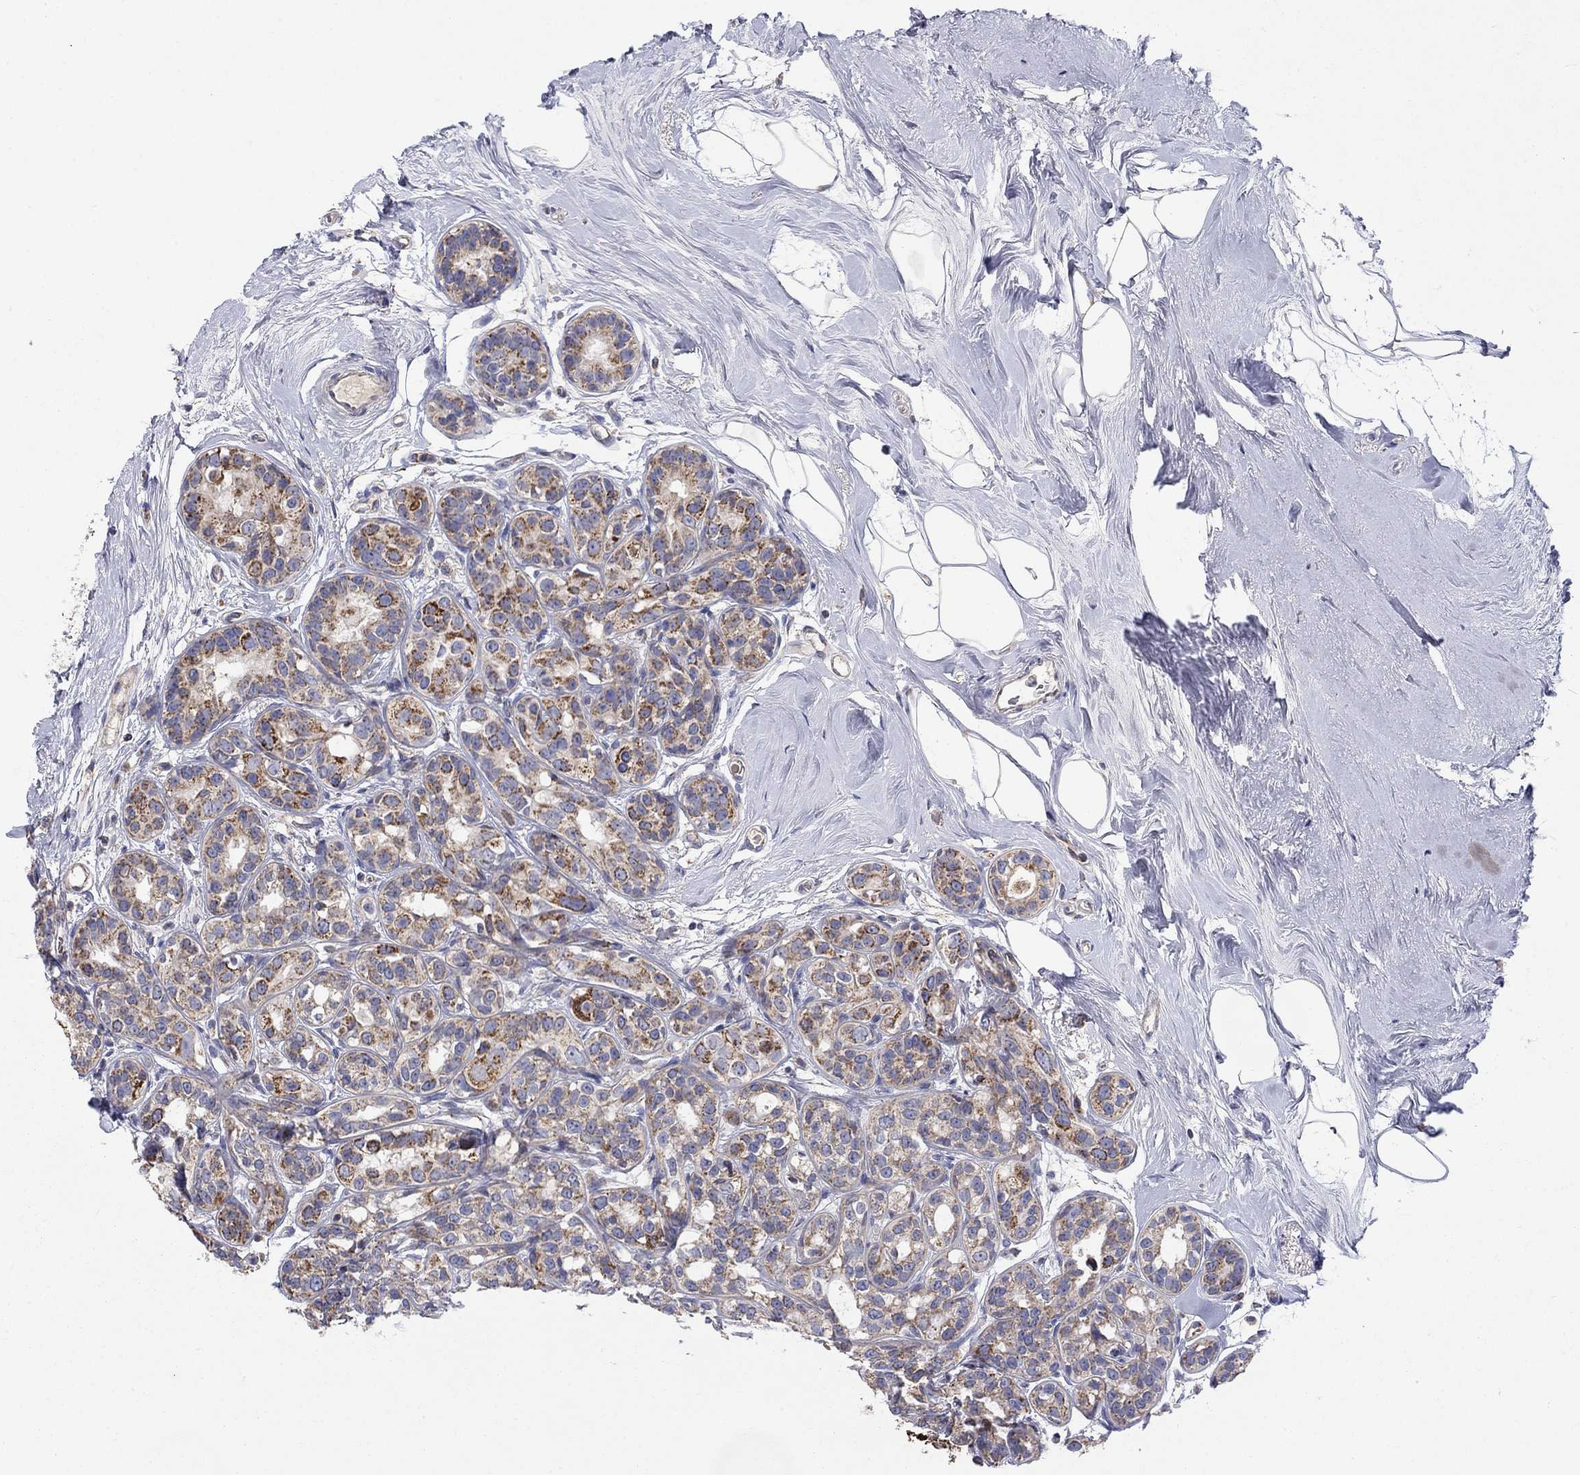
{"staining": {"intensity": "moderate", "quantity": ">75%", "location": "cytoplasmic/membranous"}, "tissue": "breast cancer", "cell_type": "Tumor cells", "image_type": "cancer", "snomed": [{"axis": "morphology", "description": "Duct carcinoma"}, {"axis": "topography", "description": "Breast"}], "caption": "Protein staining of breast infiltrating ductal carcinoma tissue displays moderate cytoplasmic/membranous positivity in about >75% of tumor cells. The staining was performed using DAB (3,3'-diaminobenzidine), with brown indicating positive protein expression. Nuclei are stained blue with hematoxylin.", "gene": "HPS5", "patient": {"sex": "female", "age": 55}}